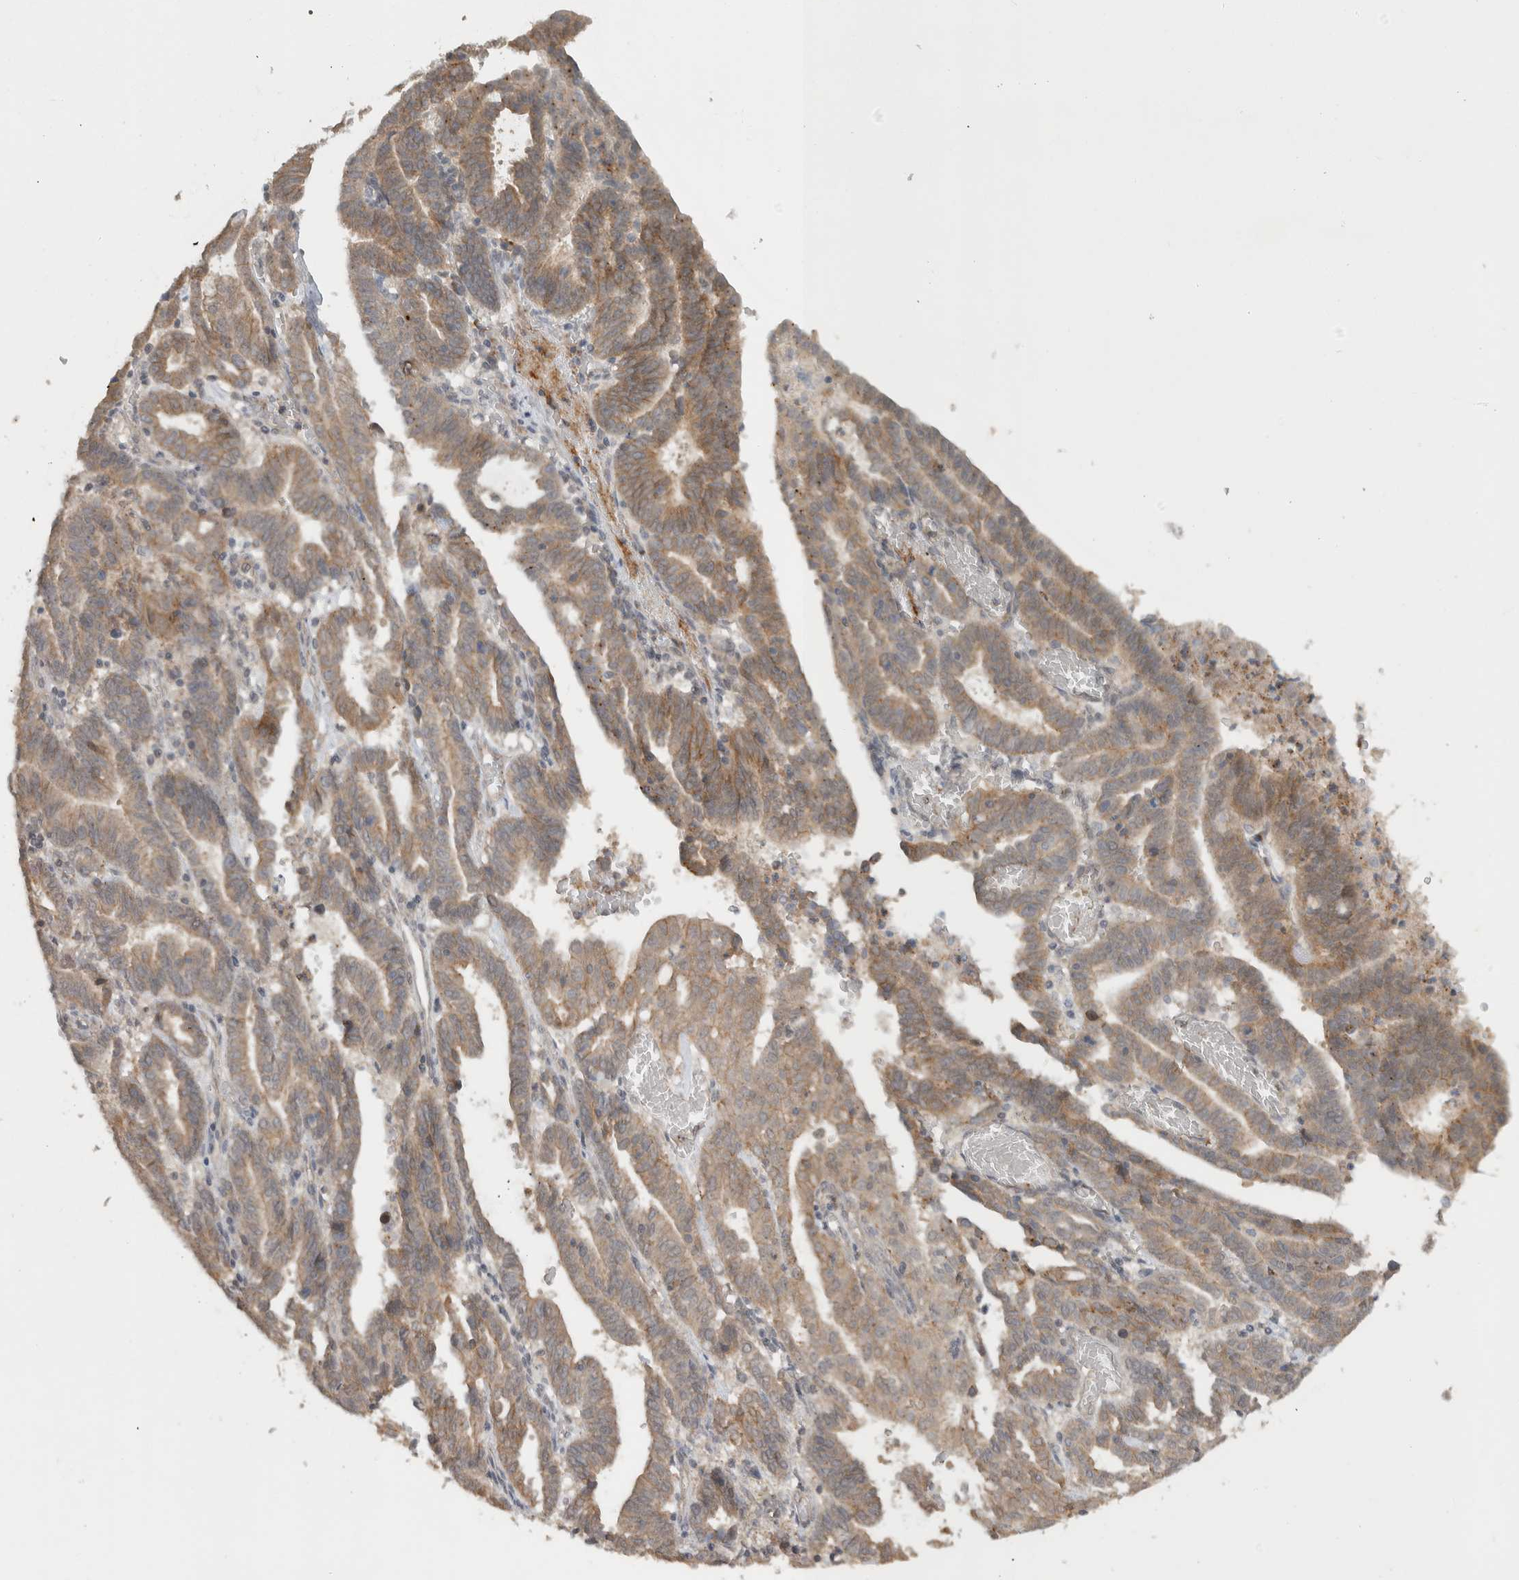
{"staining": {"intensity": "moderate", "quantity": "25%-75%", "location": "cytoplasmic/membranous"}, "tissue": "endometrial cancer", "cell_type": "Tumor cells", "image_type": "cancer", "snomed": [{"axis": "morphology", "description": "Adenocarcinoma, NOS"}, {"axis": "topography", "description": "Uterus"}], "caption": "Moderate cytoplasmic/membranous protein expression is present in about 25%-75% of tumor cells in adenocarcinoma (endometrial). (IHC, brightfield microscopy, high magnification).", "gene": "DEPTOR", "patient": {"sex": "female", "age": 83}}